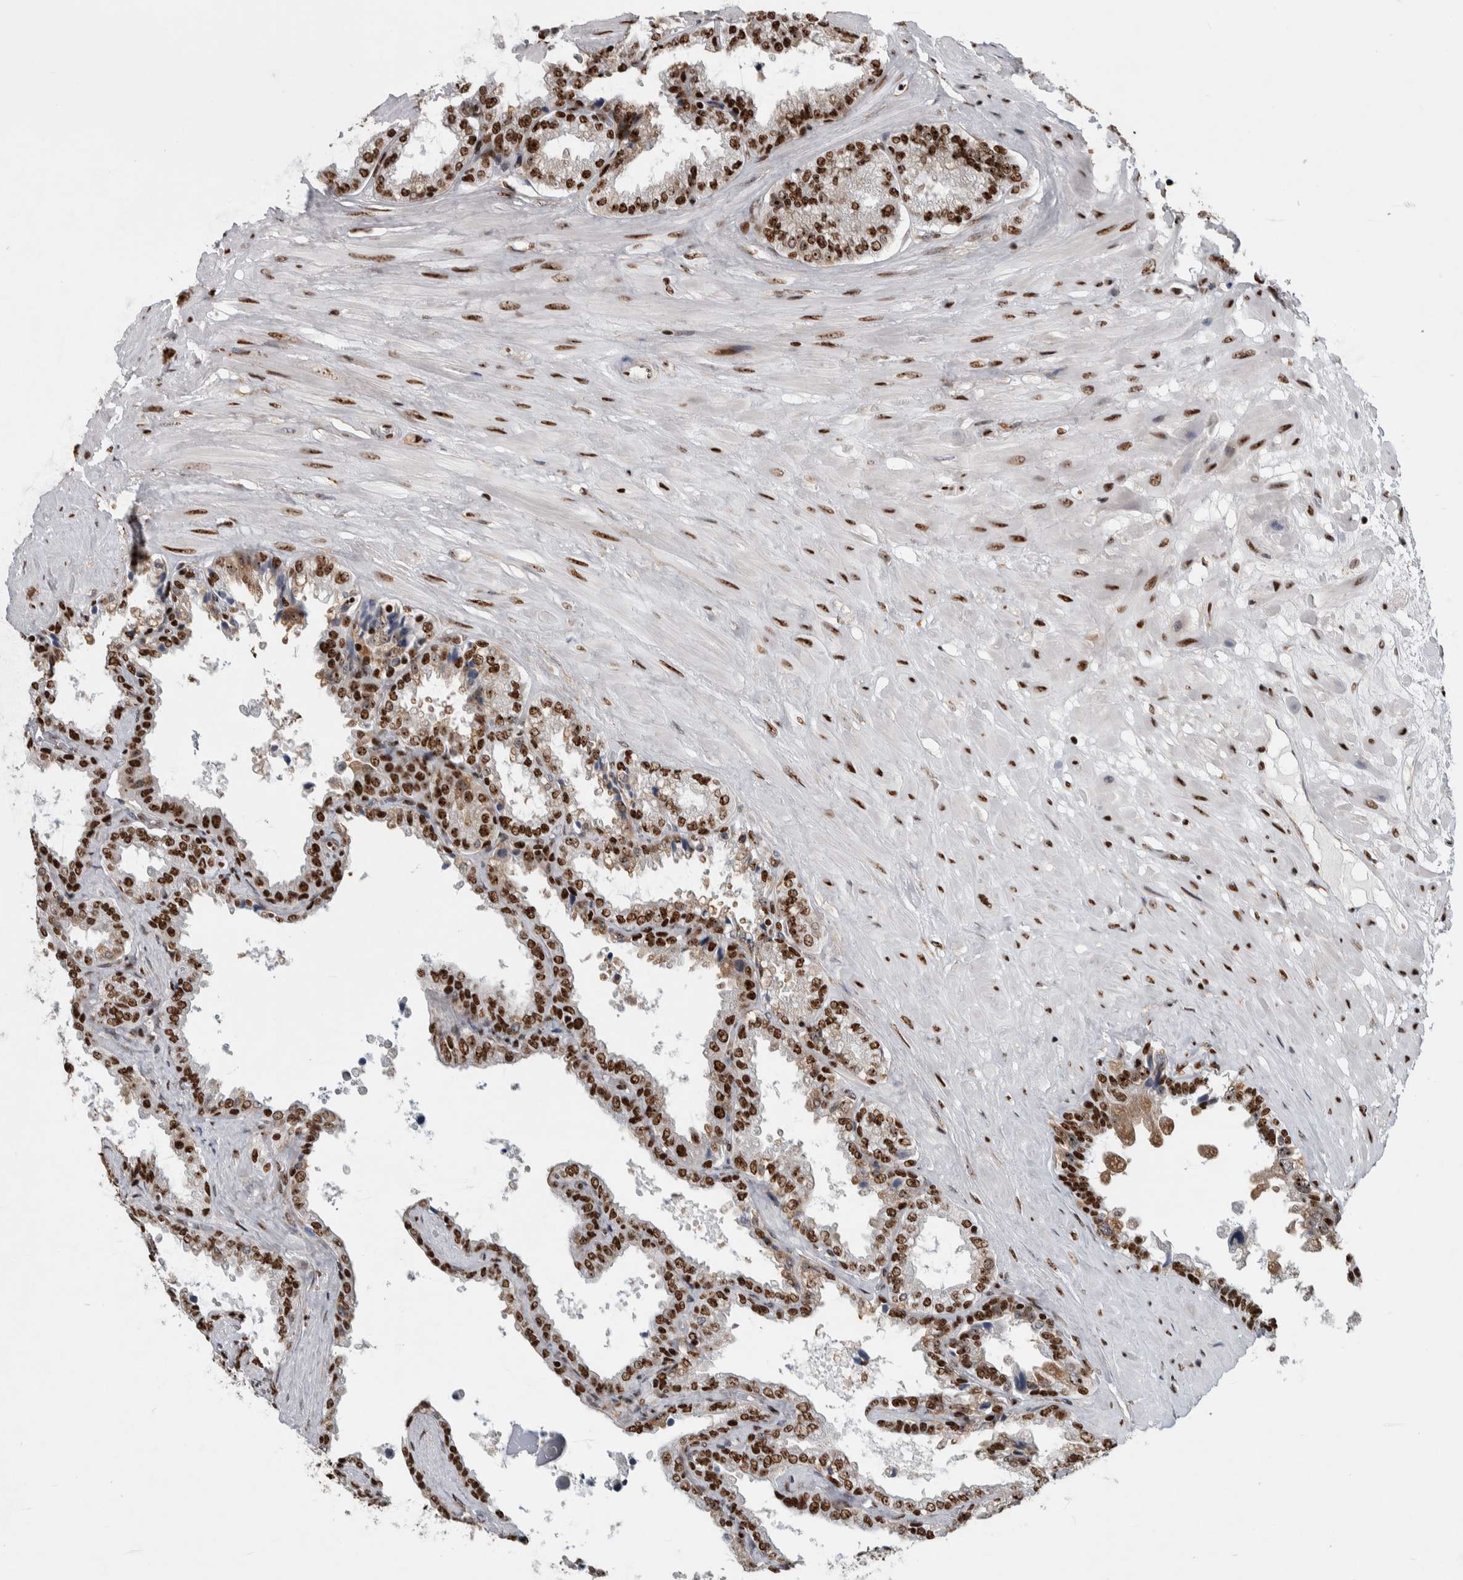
{"staining": {"intensity": "strong", "quantity": ">75%", "location": "nuclear"}, "tissue": "seminal vesicle", "cell_type": "Glandular cells", "image_type": "normal", "snomed": [{"axis": "morphology", "description": "Normal tissue, NOS"}, {"axis": "topography", "description": "Seminal veicle"}], "caption": "A micrograph of seminal vesicle stained for a protein exhibits strong nuclear brown staining in glandular cells. Using DAB (brown) and hematoxylin (blue) stains, captured at high magnification using brightfield microscopy.", "gene": "NCL", "patient": {"sex": "male", "age": 46}}